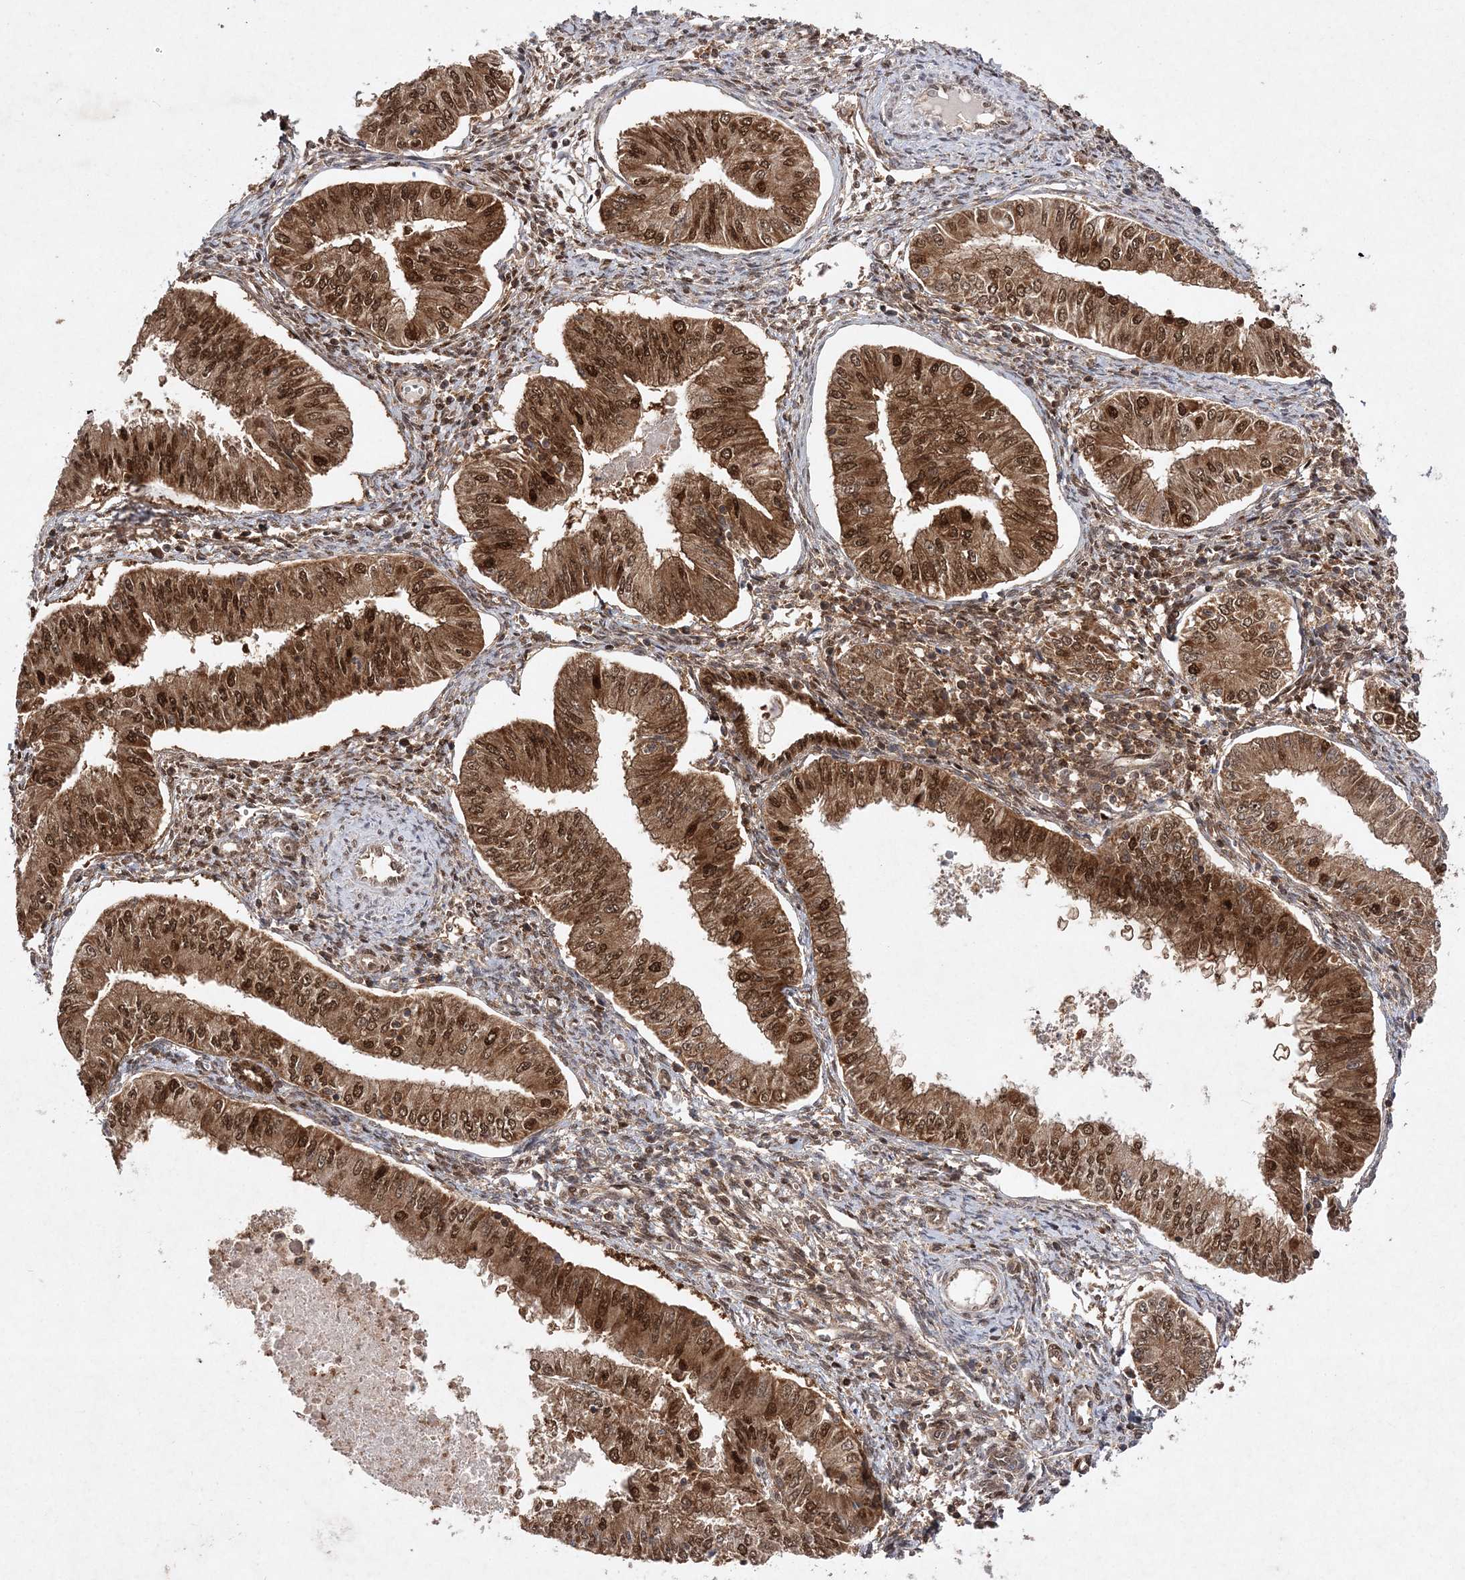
{"staining": {"intensity": "strong", "quantity": ">75%", "location": "cytoplasmic/membranous,nuclear"}, "tissue": "endometrial cancer", "cell_type": "Tumor cells", "image_type": "cancer", "snomed": [{"axis": "morphology", "description": "Normal tissue, NOS"}, {"axis": "morphology", "description": "Adenocarcinoma, NOS"}, {"axis": "topography", "description": "Endometrium"}], "caption": "Protein staining shows strong cytoplasmic/membranous and nuclear expression in about >75% of tumor cells in endometrial adenocarcinoma.", "gene": "NIF3L1", "patient": {"sex": "female", "age": 53}}